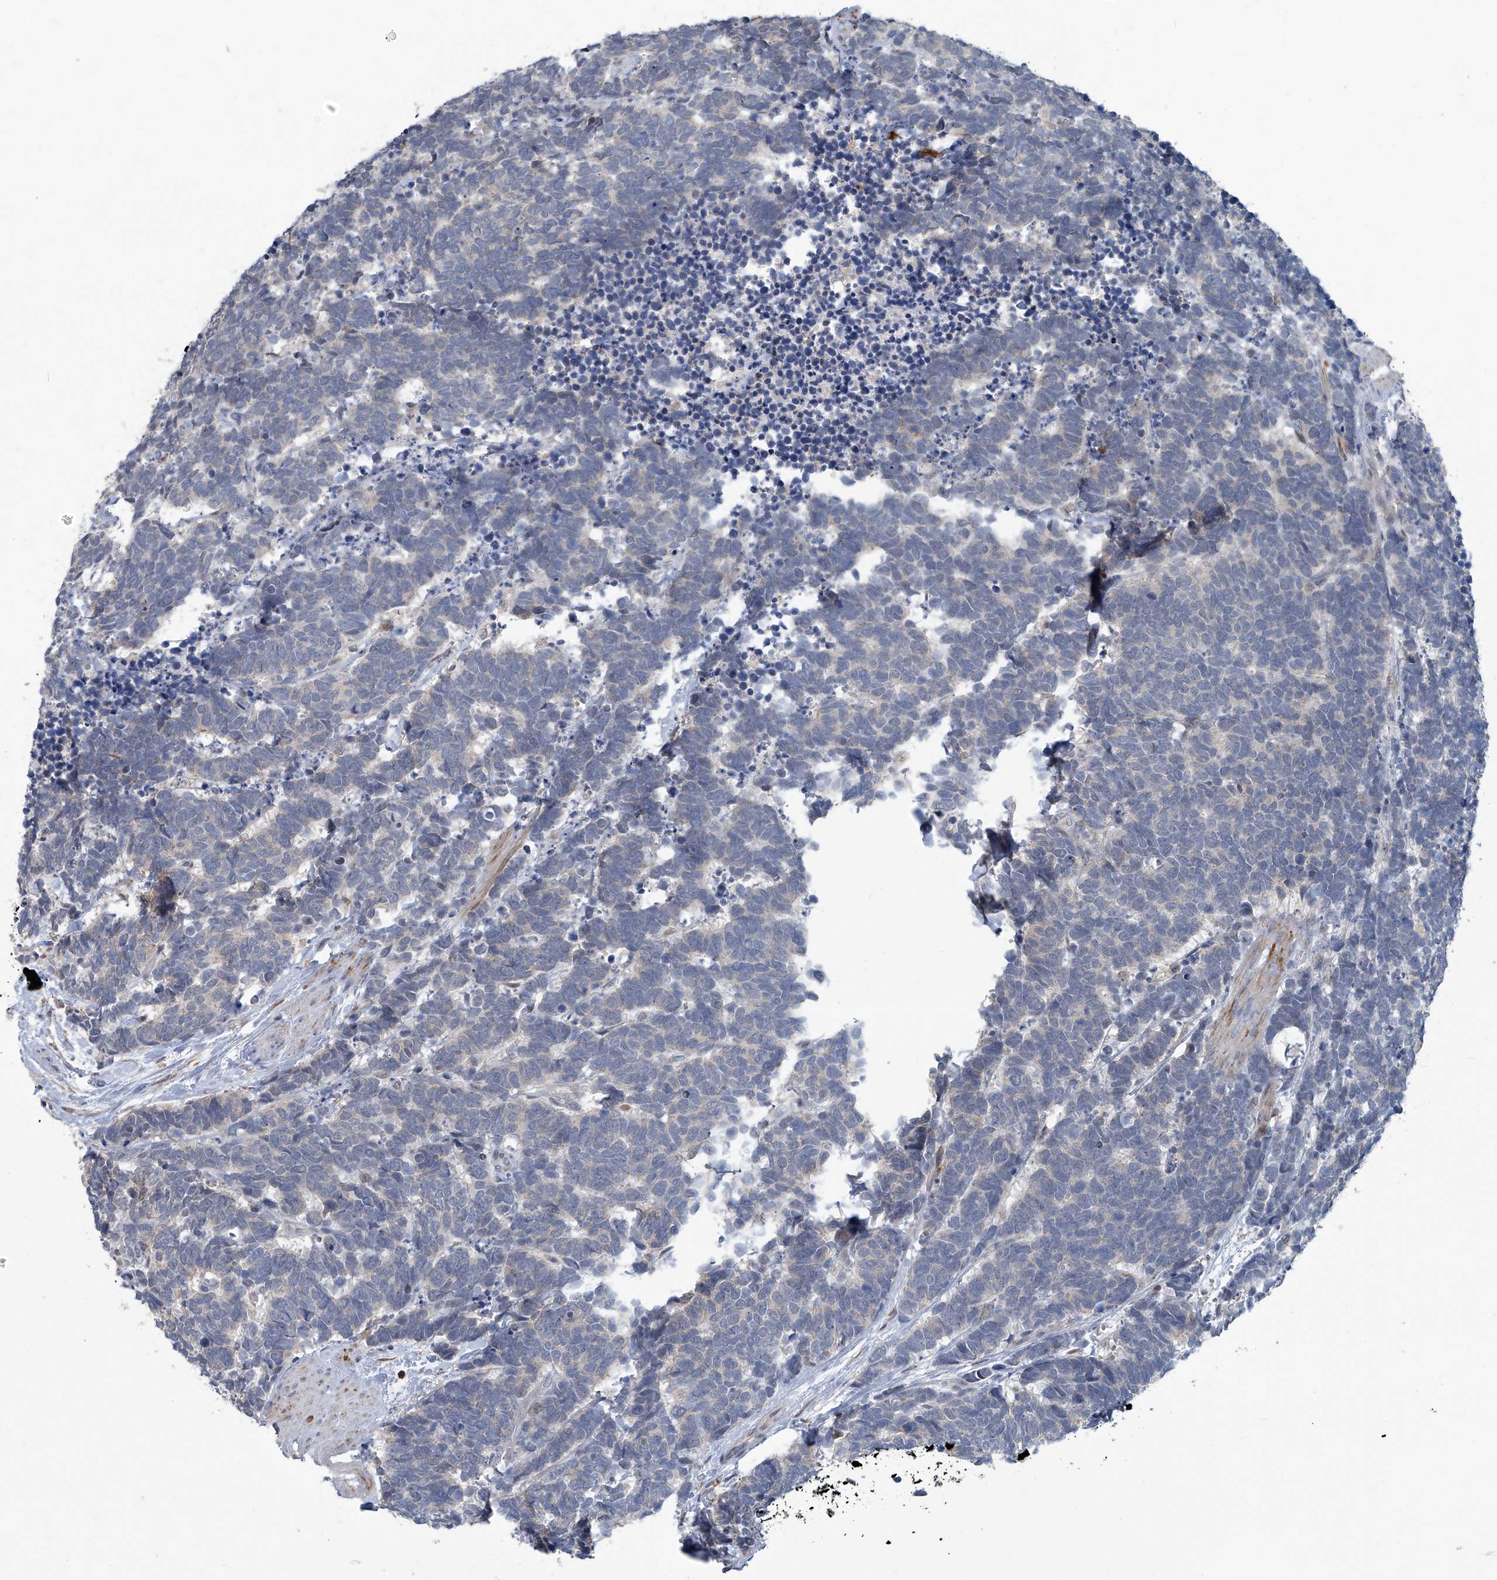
{"staining": {"intensity": "negative", "quantity": "none", "location": "none"}, "tissue": "carcinoid", "cell_type": "Tumor cells", "image_type": "cancer", "snomed": [{"axis": "morphology", "description": "Carcinoma, NOS"}, {"axis": "morphology", "description": "Carcinoid, malignant, NOS"}, {"axis": "topography", "description": "Urinary bladder"}], "caption": "Tumor cells show no significant protein positivity in carcinoid.", "gene": "AKNAD1", "patient": {"sex": "male", "age": 57}}